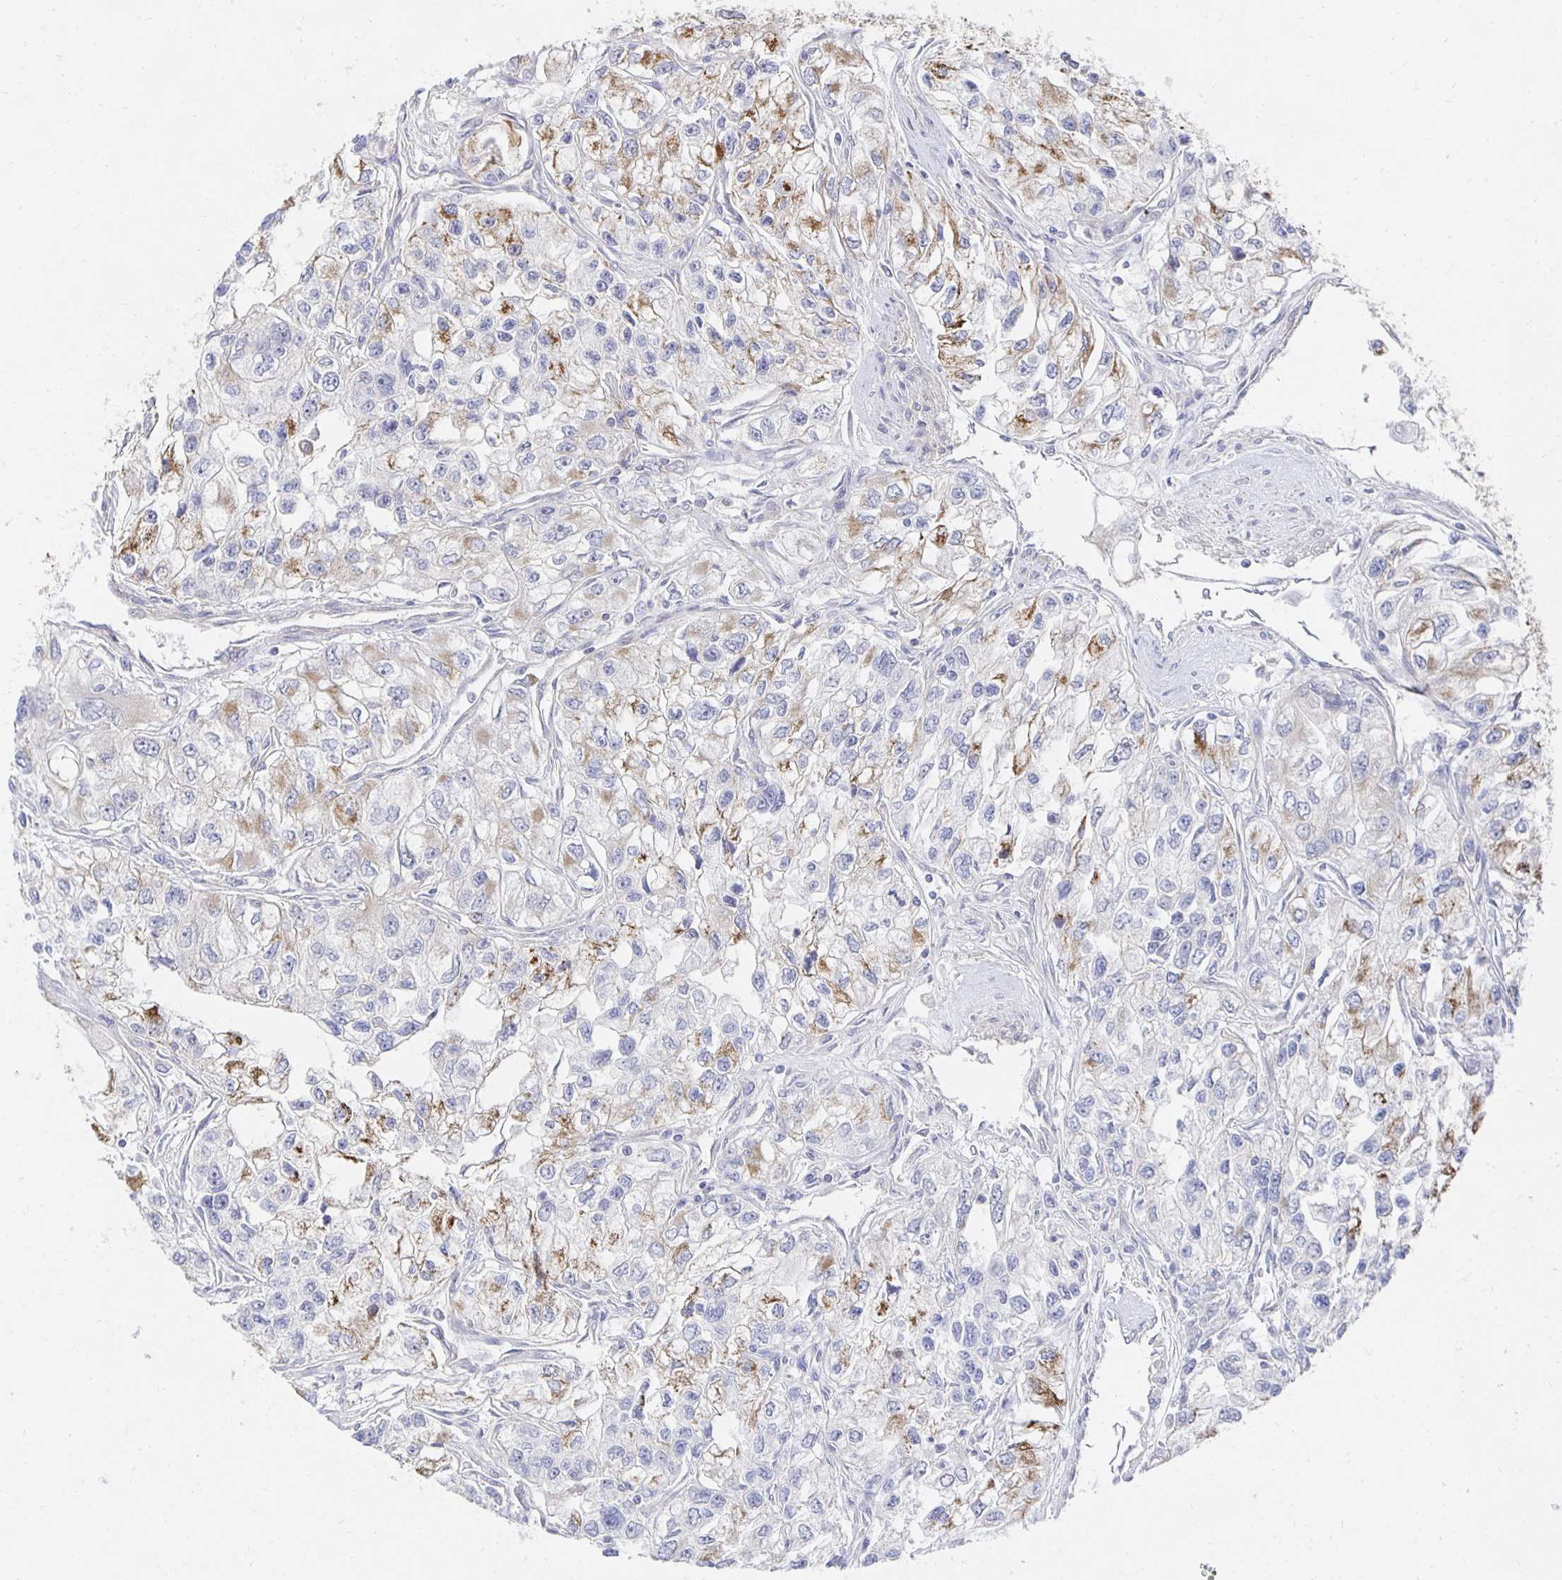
{"staining": {"intensity": "moderate", "quantity": "25%-75%", "location": "cytoplasmic/membranous"}, "tissue": "renal cancer", "cell_type": "Tumor cells", "image_type": "cancer", "snomed": [{"axis": "morphology", "description": "Adenocarcinoma, NOS"}, {"axis": "topography", "description": "Kidney"}], "caption": "The photomicrograph shows staining of renal cancer, revealing moderate cytoplasmic/membranous protein positivity (brown color) within tumor cells. (DAB IHC, brown staining for protein, blue staining for nuclei).", "gene": "NKX2-8", "patient": {"sex": "female", "age": 59}}